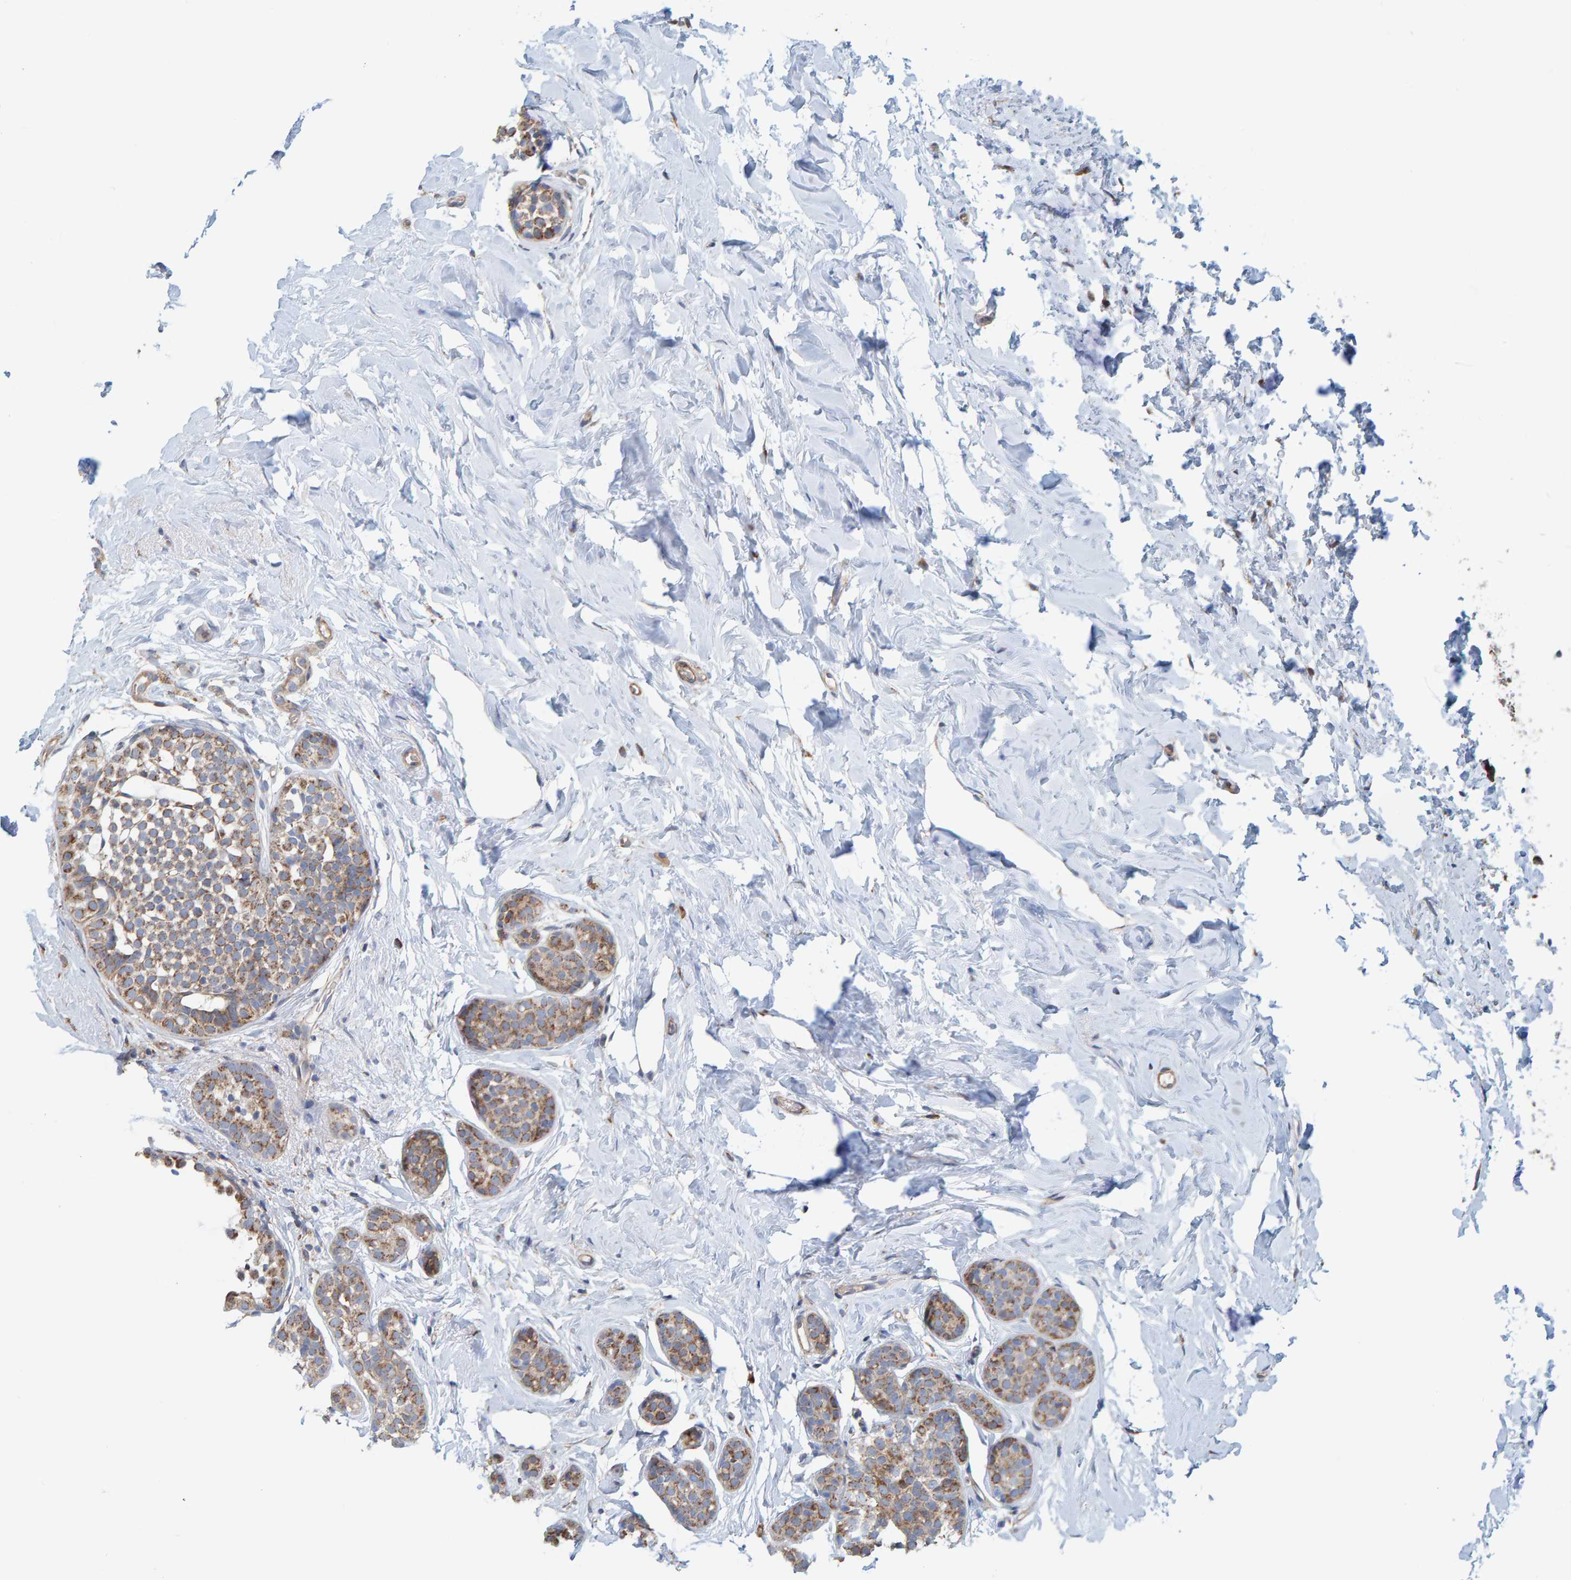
{"staining": {"intensity": "moderate", "quantity": ">75%", "location": "cytoplasmic/membranous"}, "tissue": "breast cancer", "cell_type": "Tumor cells", "image_type": "cancer", "snomed": [{"axis": "morphology", "description": "Duct carcinoma"}, {"axis": "topography", "description": "Breast"}], "caption": "Breast cancer (invasive ductal carcinoma) stained with DAB immunohistochemistry (IHC) demonstrates medium levels of moderate cytoplasmic/membranous positivity in about >75% of tumor cells.", "gene": "MRPL45", "patient": {"sex": "female", "age": 55}}